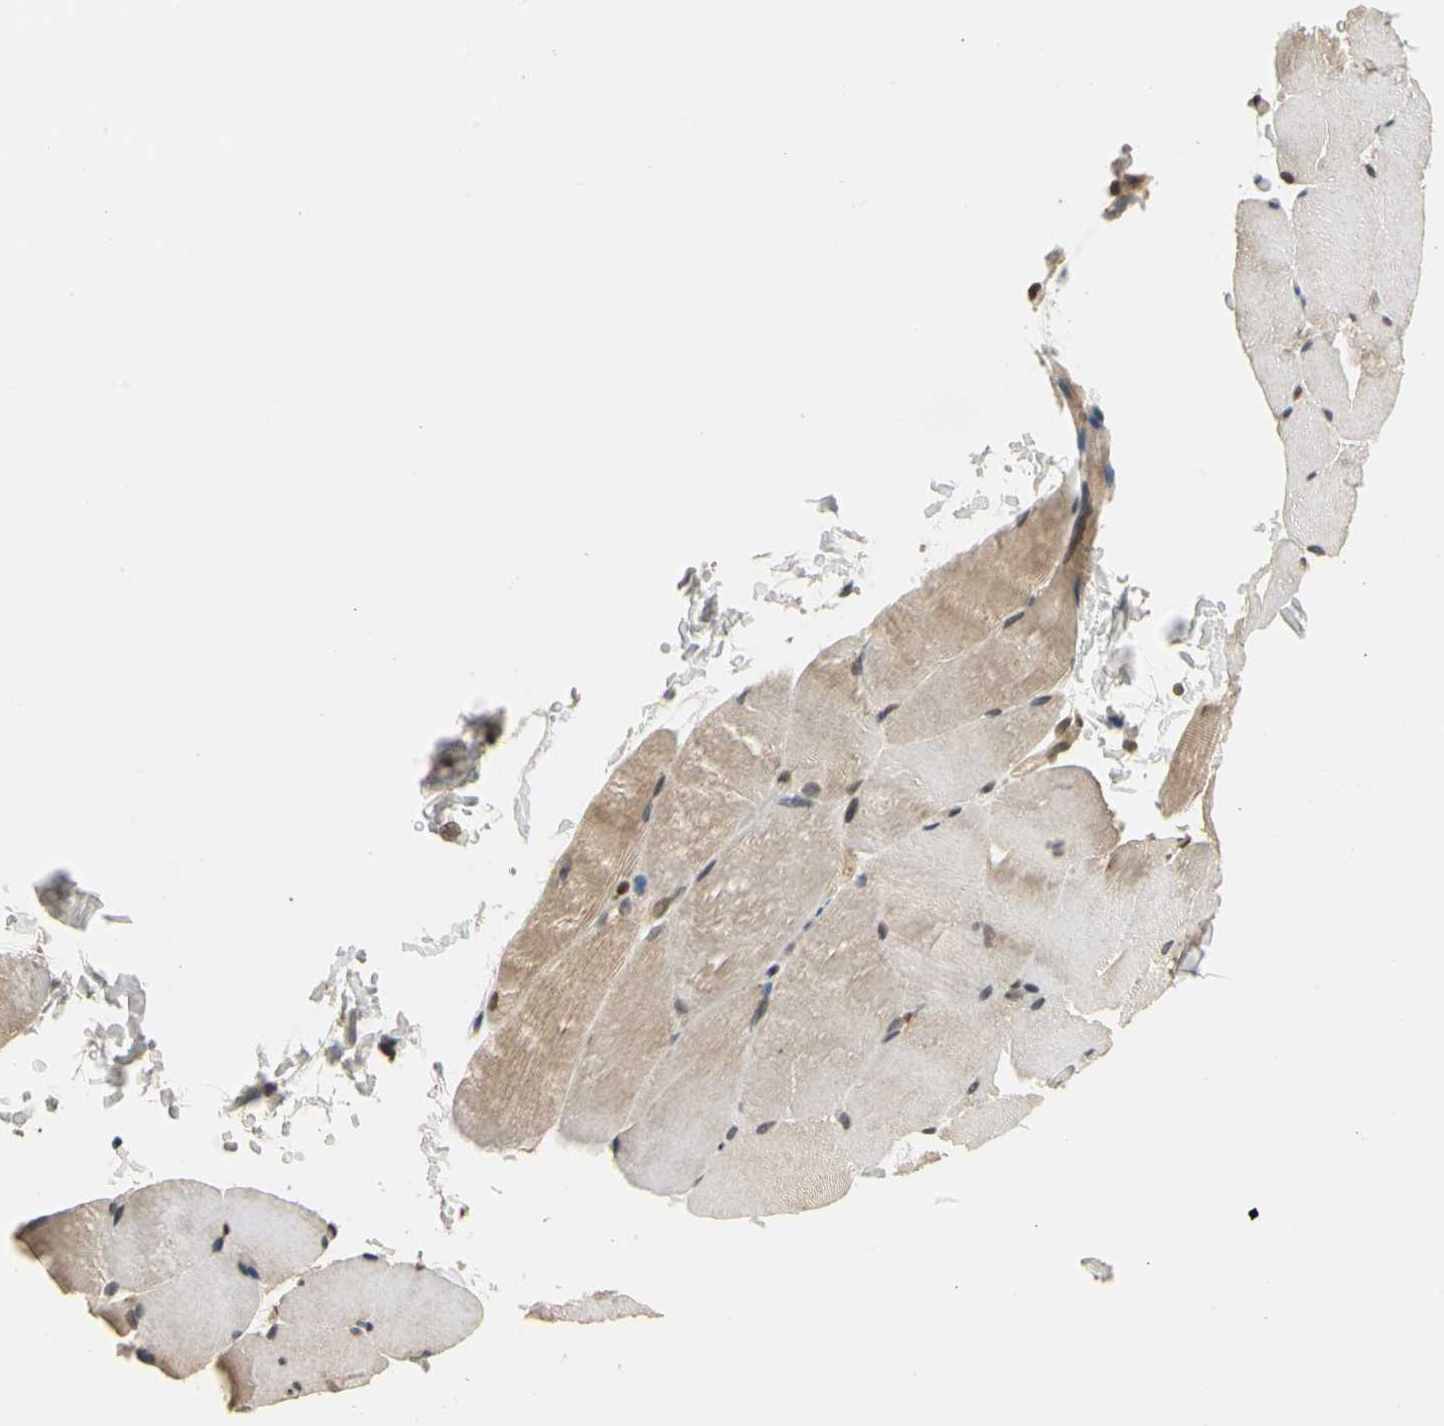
{"staining": {"intensity": "moderate", "quantity": ">75%", "location": "cytoplasmic/membranous"}, "tissue": "skeletal muscle", "cell_type": "Myocytes", "image_type": "normal", "snomed": [{"axis": "morphology", "description": "Normal tissue, NOS"}, {"axis": "topography", "description": "Skeletal muscle"}, {"axis": "topography", "description": "Parathyroid gland"}], "caption": "An immunohistochemistry (IHC) image of benign tissue is shown. Protein staining in brown shows moderate cytoplasmic/membranous positivity in skeletal muscle within myocytes. Using DAB (brown) and hematoxylin (blue) stains, captured at high magnification using brightfield microscopy.", "gene": "SOD1", "patient": {"sex": "female", "age": 37}}